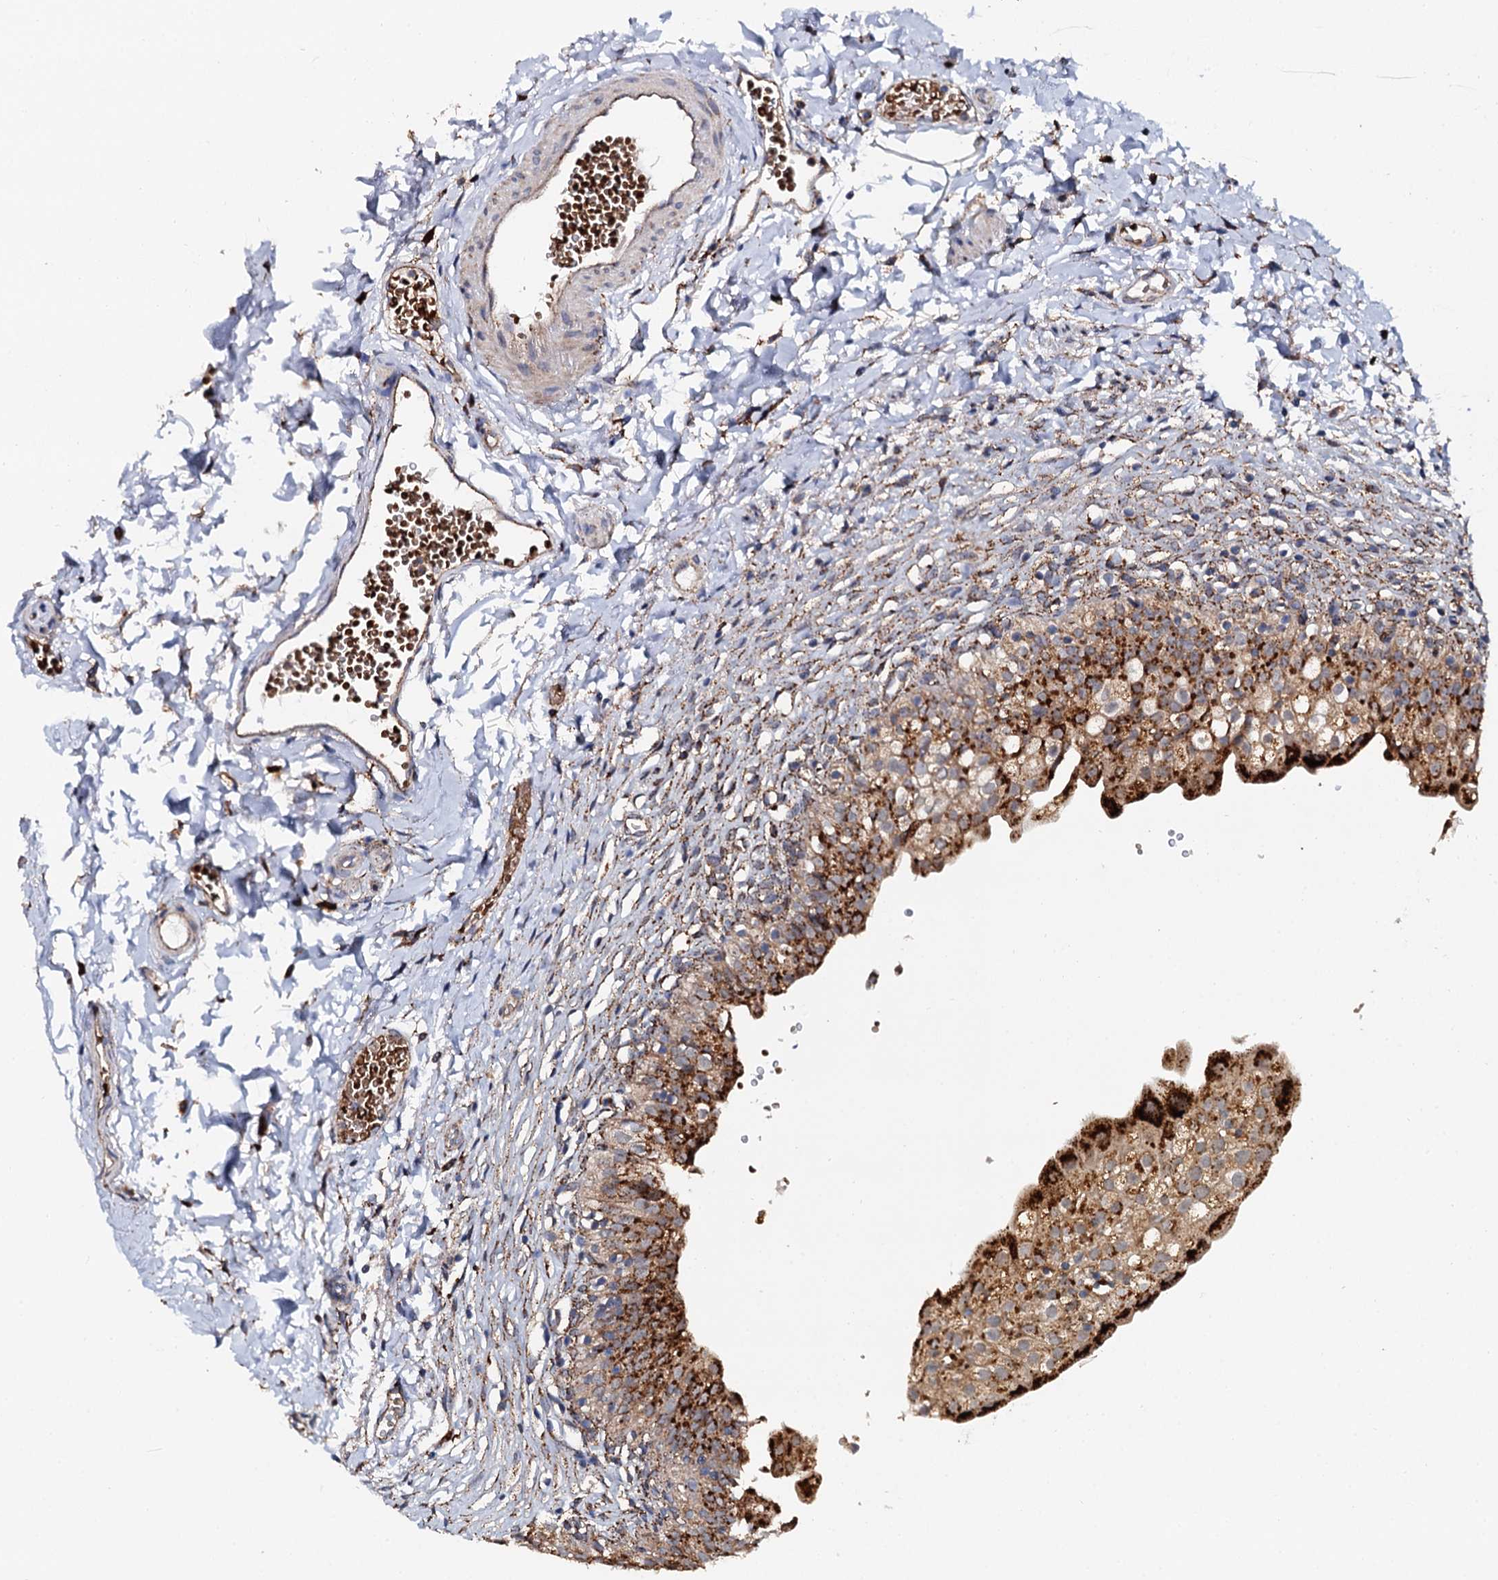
{"staining": {"intensity": "strong", "quantity": ">75%", "location": "cytoplasmic/membranous"}, "tissue": "urinary bladder", "cell_type": "Urothelial cells", "image_type": "normal", "snomed": [{"axis": "morphology", "description": "Normal tissue, NOS"}, {"axis": "topography", "description": "Urinary bladder"}], "caption": "DAB immunohistochemical staining of benign urinary bladder demonstrates strong cytoplasmic/membranous protein staining in approximately >75% of urothelial cells.", "gene": "GBA1", "patient": {"sex": "male", "age": 55}}